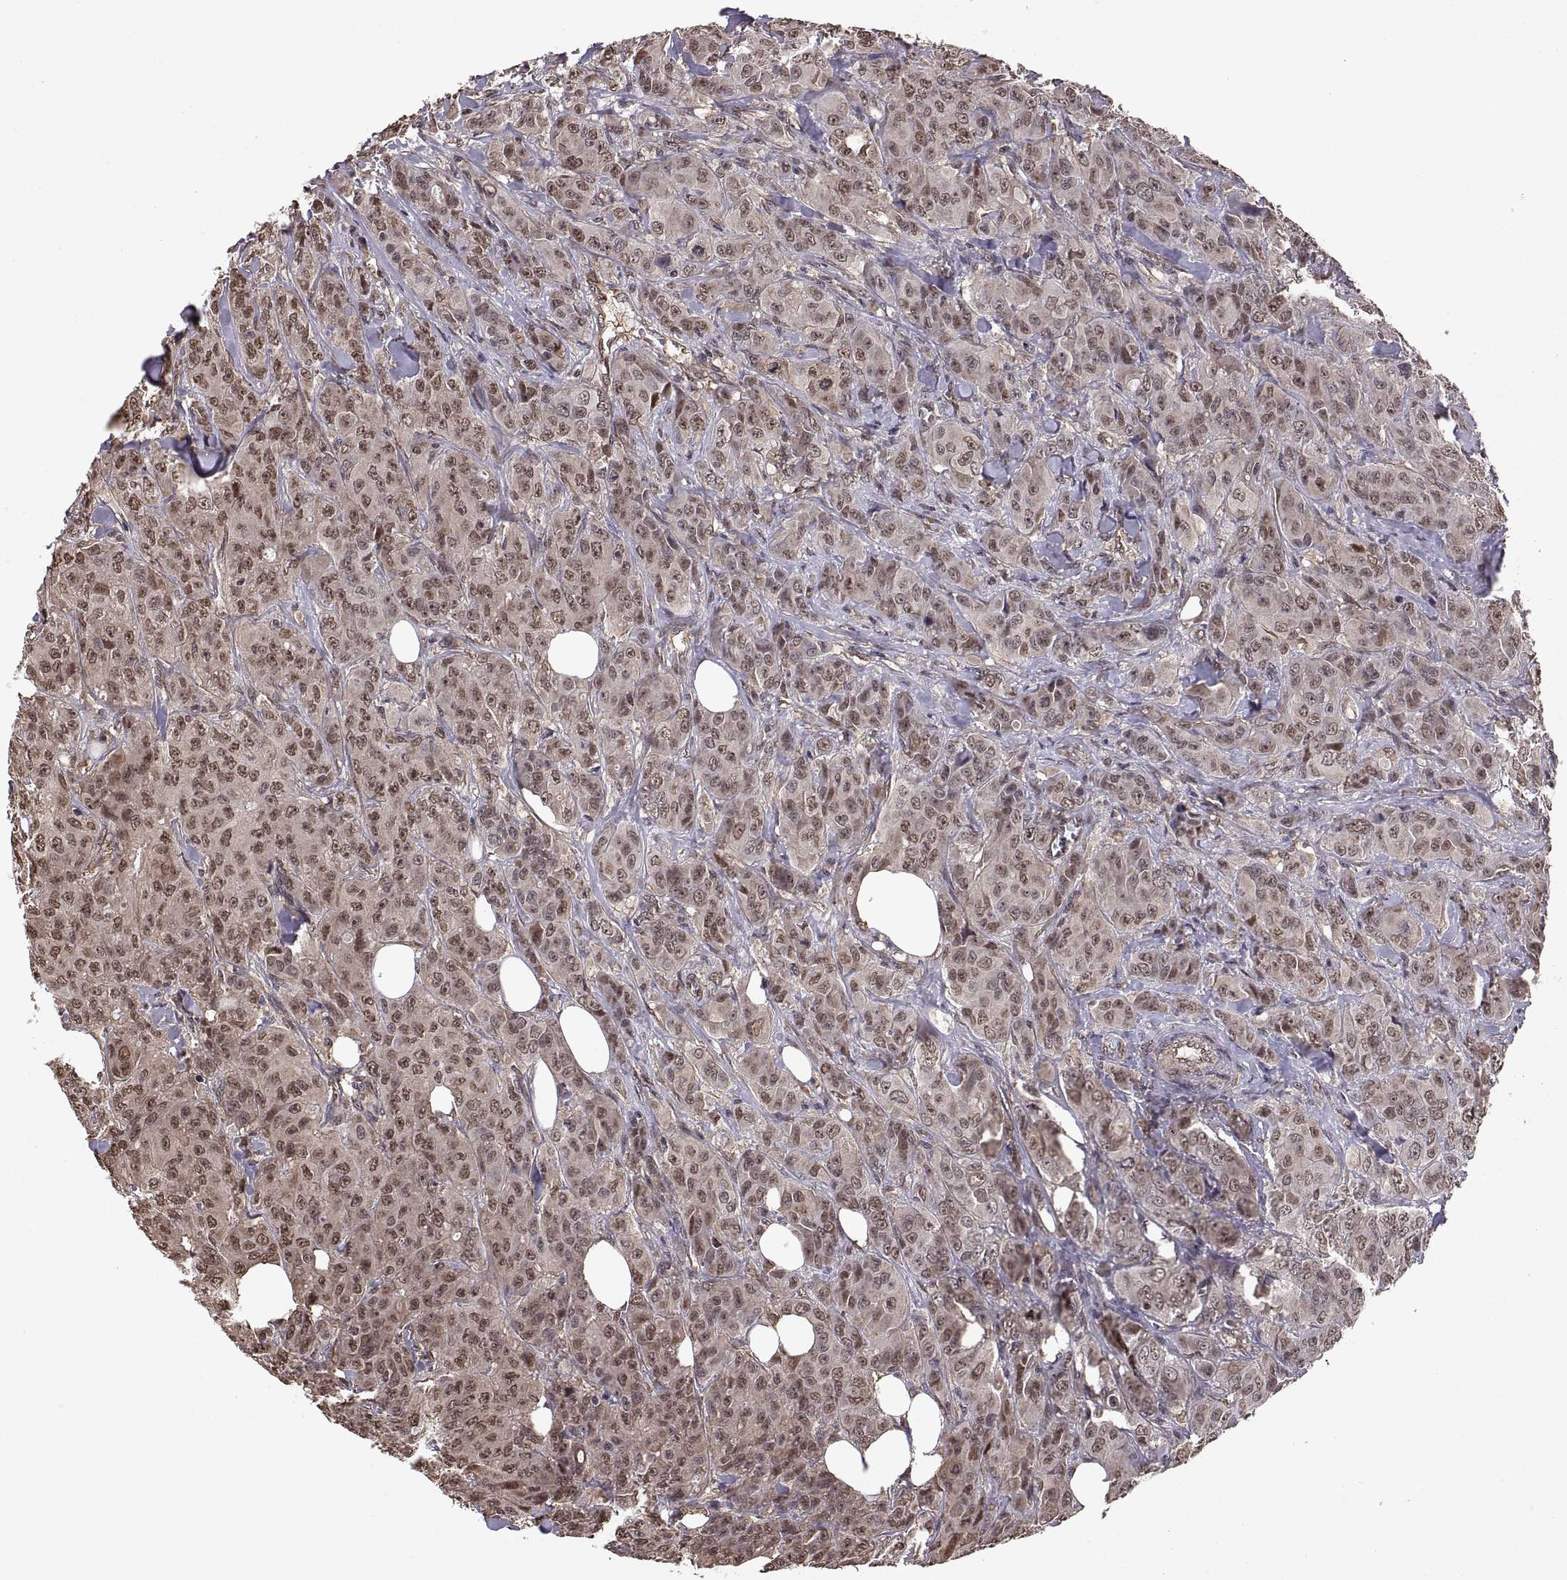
{"staining": {"intensity": "weak", "quantity": ">75%", "location": "nuclear"}, "tissue": "breast cancer", "cell_type": "Tumor cells", "image_type": "cancer", "snomed": [{"axis": "morphology", "description": "Duct carcinoma"}, {"axis": "topography", "description": "Breast"}], "caption": "Approximately >75% of tumor cells in human breast cancer exhibit weak nuclear protein positivity as visualized by brown immunohistochemical staining.", "gene": "ARRB1", "patient": {"sex": "female", "age": 43}}